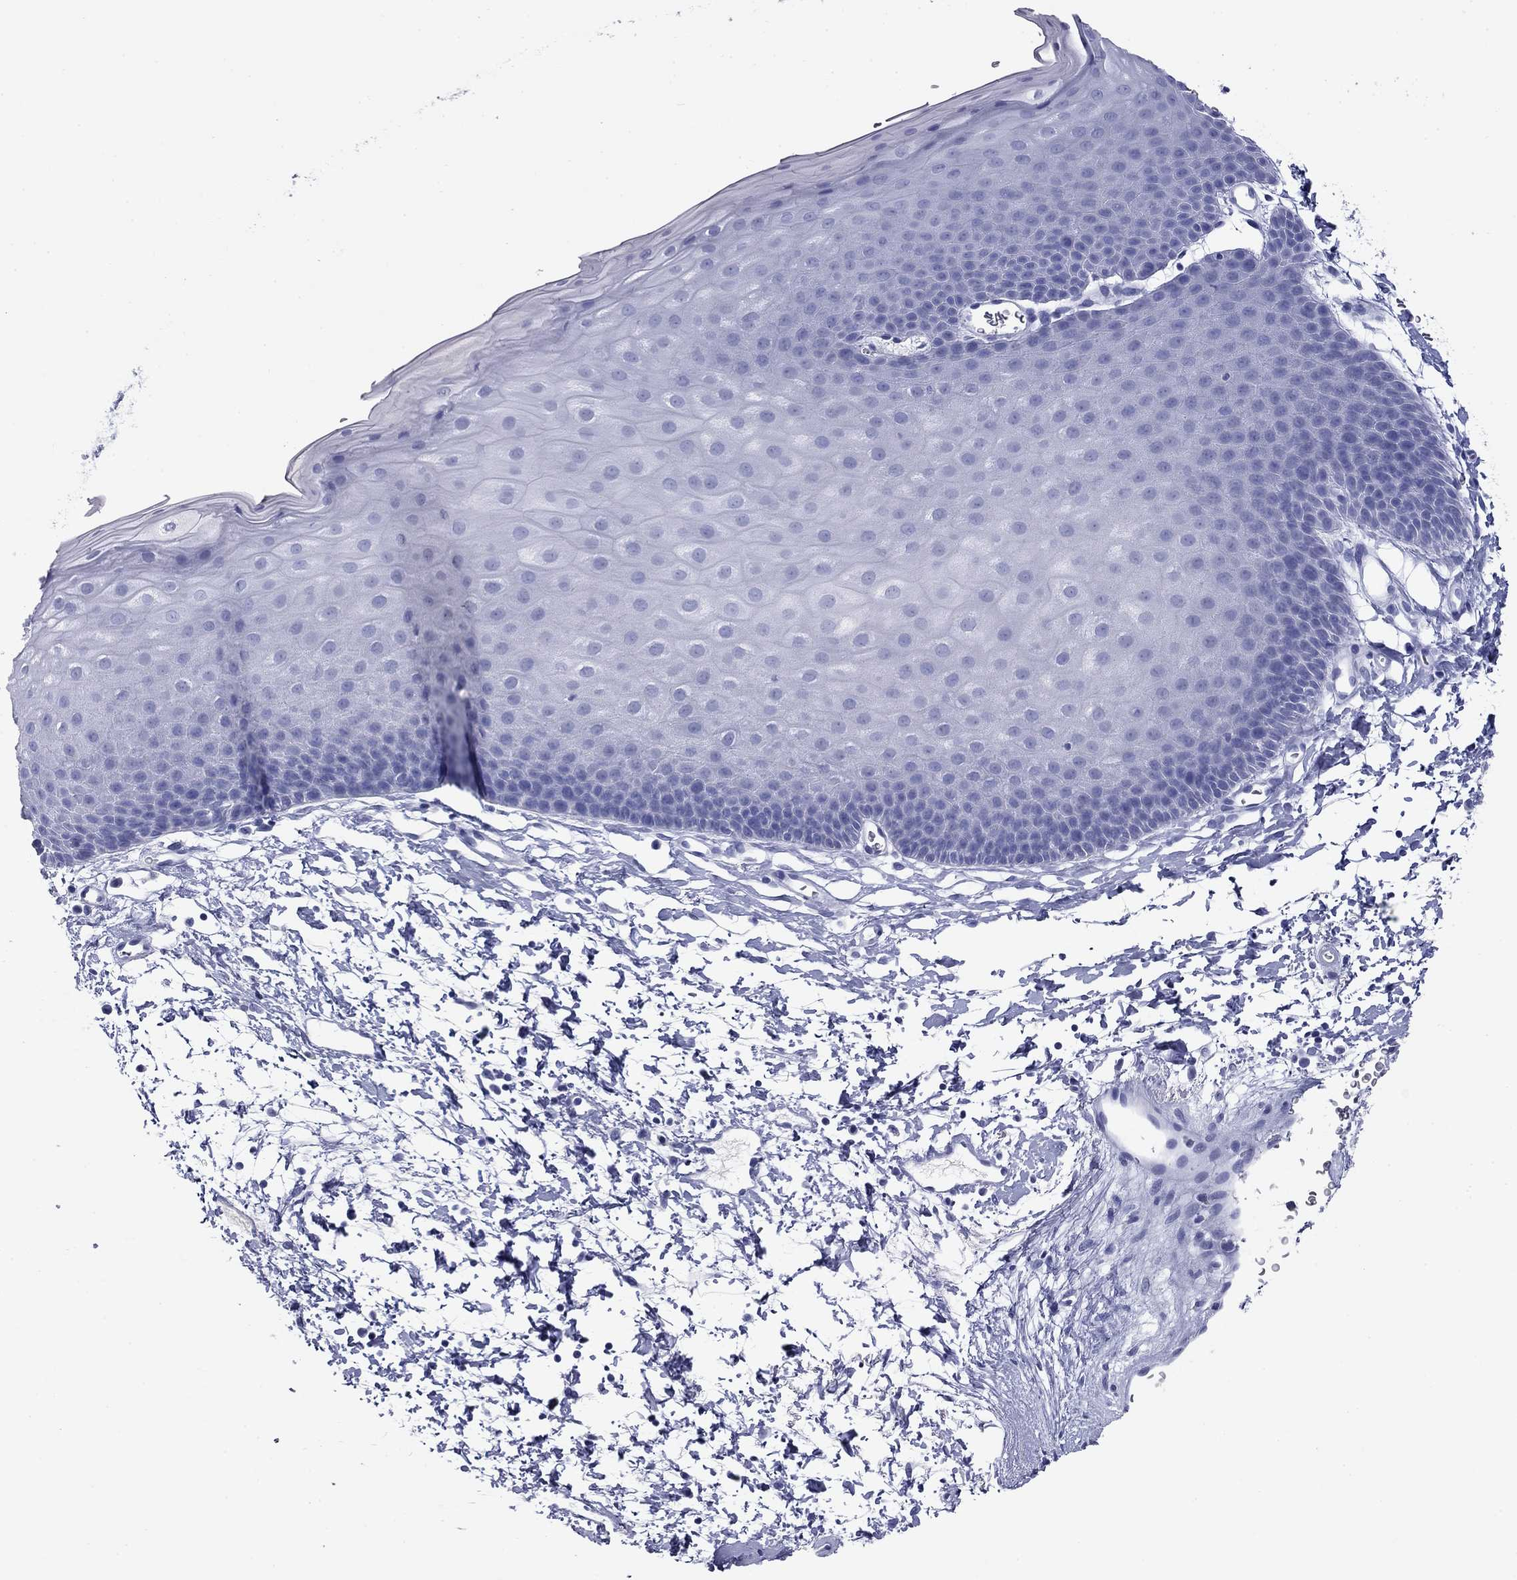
{"staining": {"intensity": "negative", "quantity": "none", "location": "none"}, "tissue": "skin", "cell_type": "Epidermal cells", "image_type": "normal", "snomed": [{"axis": "morphology", "description": "Normal tissue, NOS"}, {"axis": "topography", "description": "Anal"}], "caption": "Histopathology image shows no significant protein staining in epidermal cells of benign skin. Nuclei are stained in blue.", "gene": "NPPA", "patient": {"sex": "male", "age": 53}}